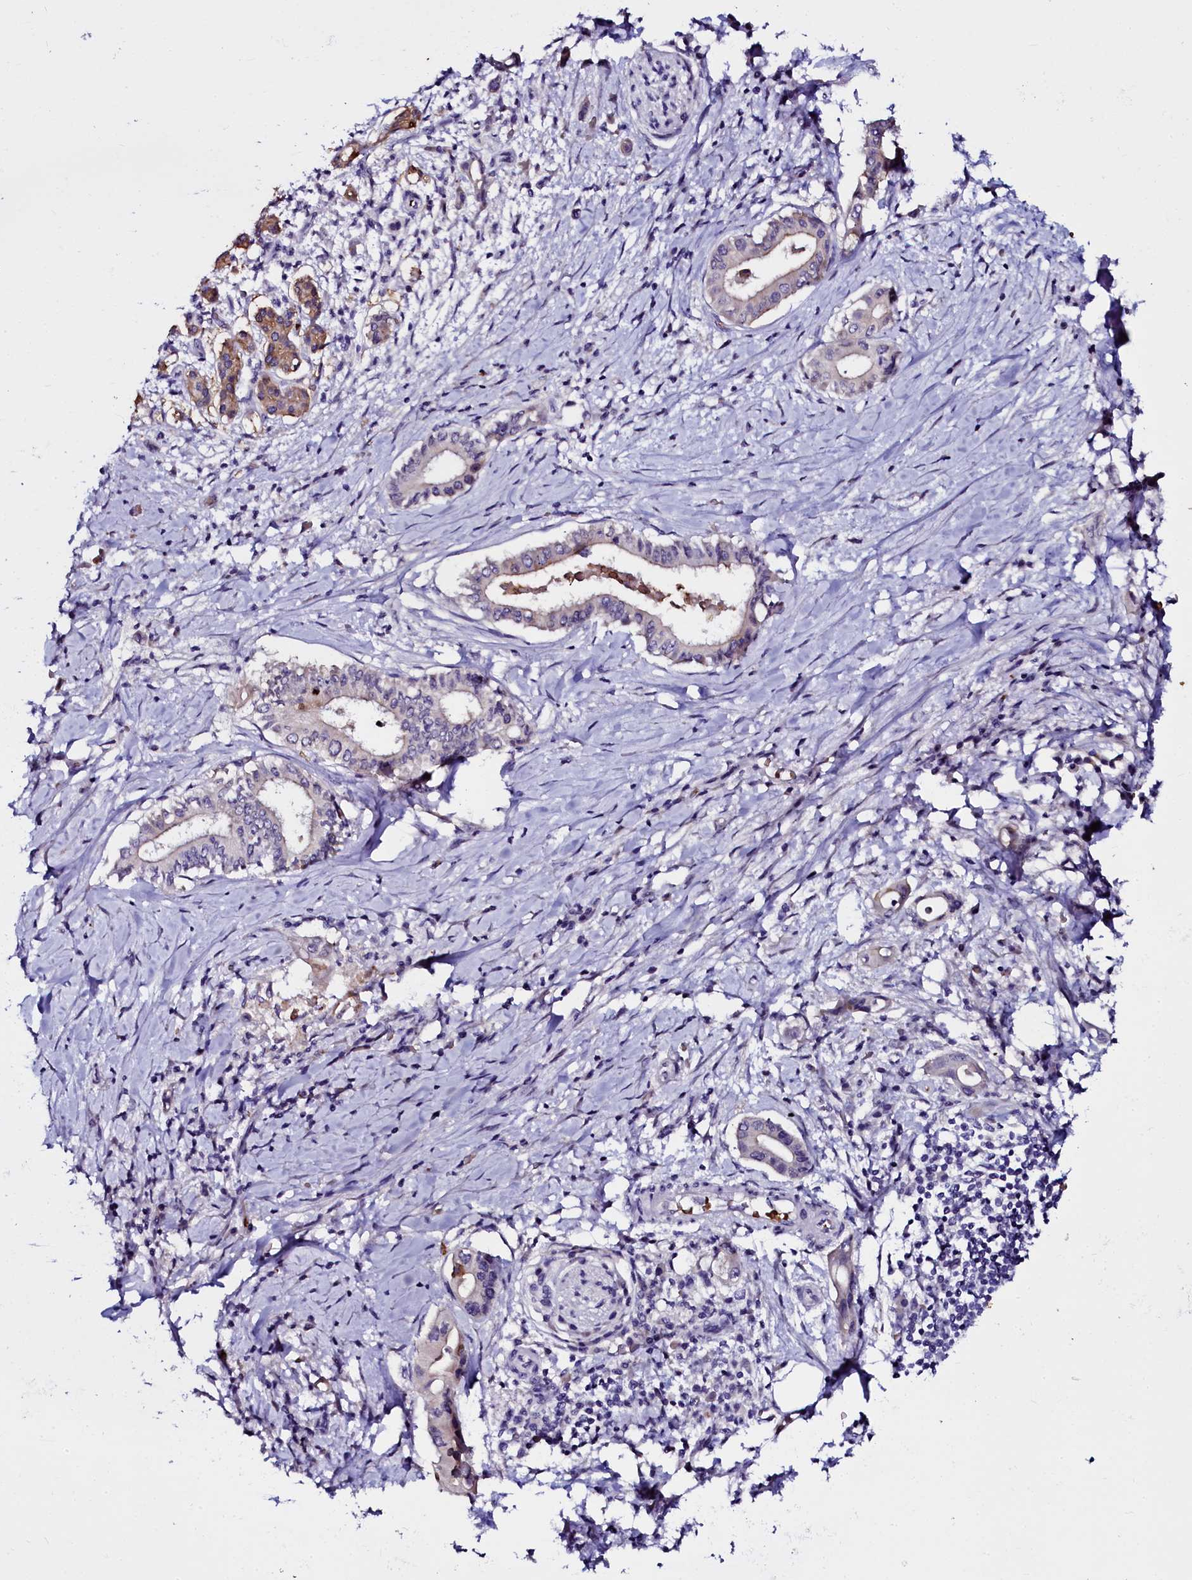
{"staining": {"intensity": "weak", "quantity": "<25%", "location": "cytoplasmic/membranous"}, "tissue": "pancreatic cancer", "cell_type": "Tumor cells", "image_type": "cancer", "snomed": [{"axis": "morphology", "description": "Adenocarcinoma, NOS"}, {"axis": "topography", "description": "Pancreas"}], "caption": "Image shows no protein staining in tumor cells of pancreatic cancer tissue.", "gene": "CTDSPL2", "patient": {"sex": "female", "age": 66}}